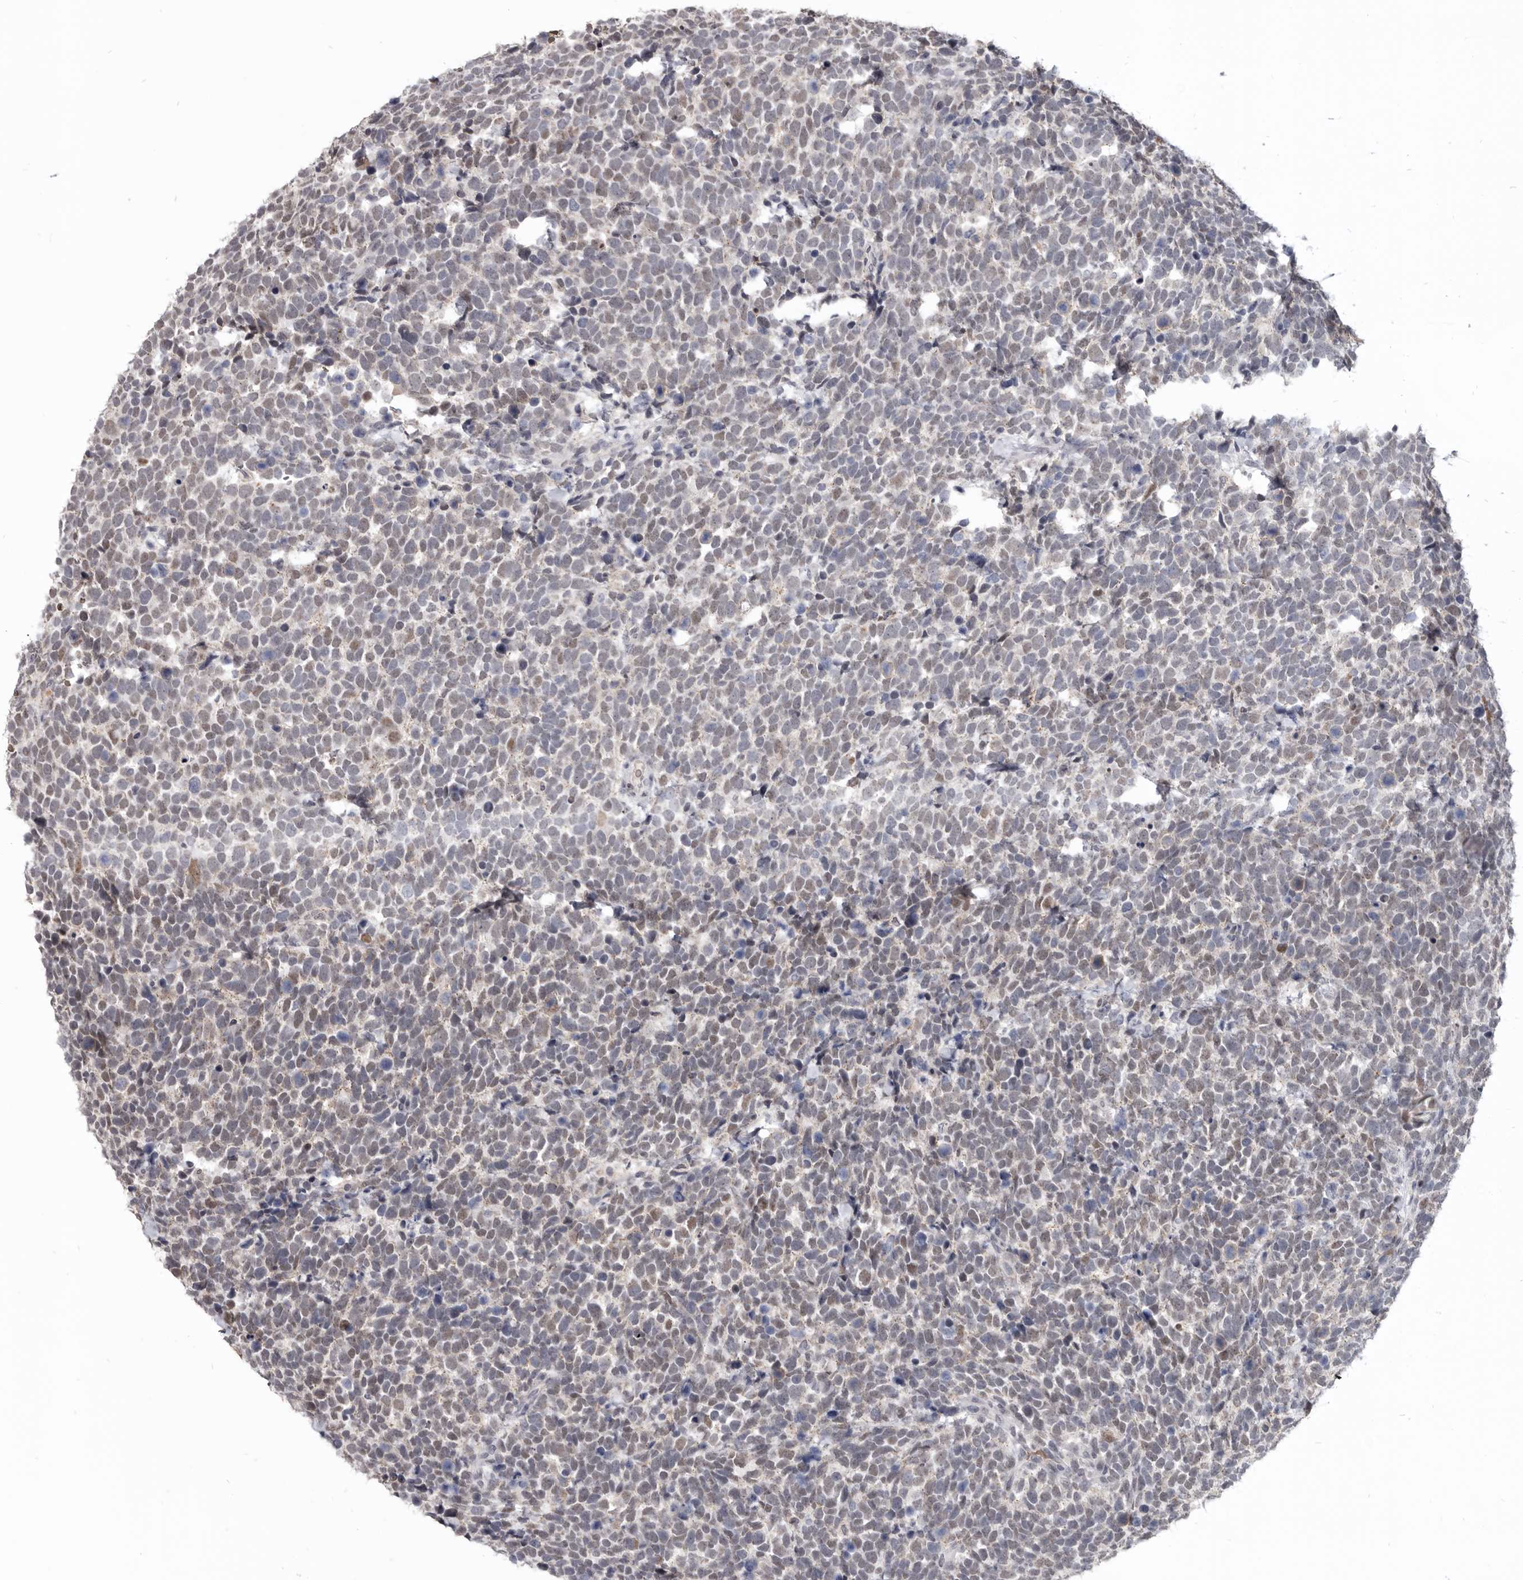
{"staining": {"intensity": "weak", "quantity": "25%-75%", "location": "nuclear"}, "tissue": "urothelial cancer", "cell_type": "Tumor cells", "image_type": "cancer", "snomed": [{"axis": "morphology", "description": "Urothelial carcinoma, High grade"}, {"axis": "topography", "description": "Urinary bladder"}], "caption": "Urothelial cancer stained with DAB (3,3'-diaminobenzidine) IHC shows low levels of weak nuclear staining in approximately 25%-75% of tumor cells.", "gene": "CGN", "patient": {"sex": "female", "age": 82}}